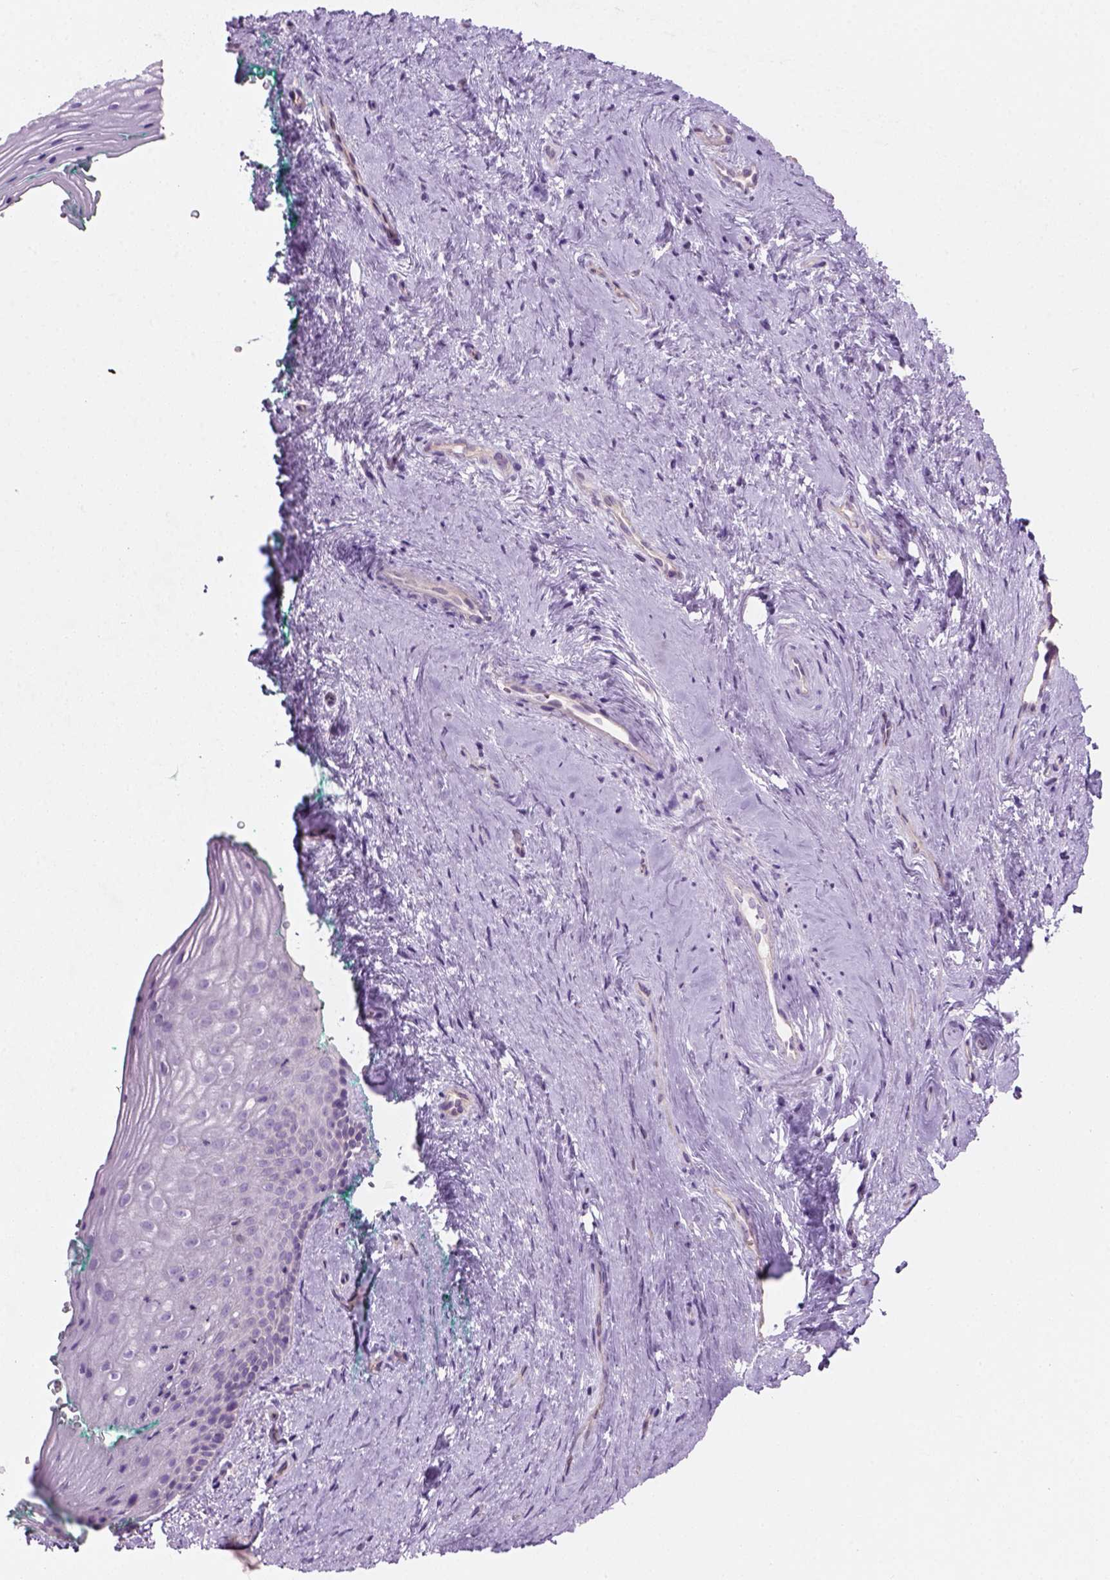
{"staining": {"intensity": "negative", "quantity": "none", "location": "none"}, "tissue": "vagina", "cell_type": "Squamous epithelial cells", "image_type": "normal", "snomed": [{"axis": "morphology", "description": "Normal tissue, NOS"}, {"axis": "topography", "description": "Vagina"}], "caption": "This is a photomicrograph of IHC staining of normal vagina, which shows no staining in squamous epithelial cells.", "gene": "CD84", "patient": {"sex": "female", "age": 45}}